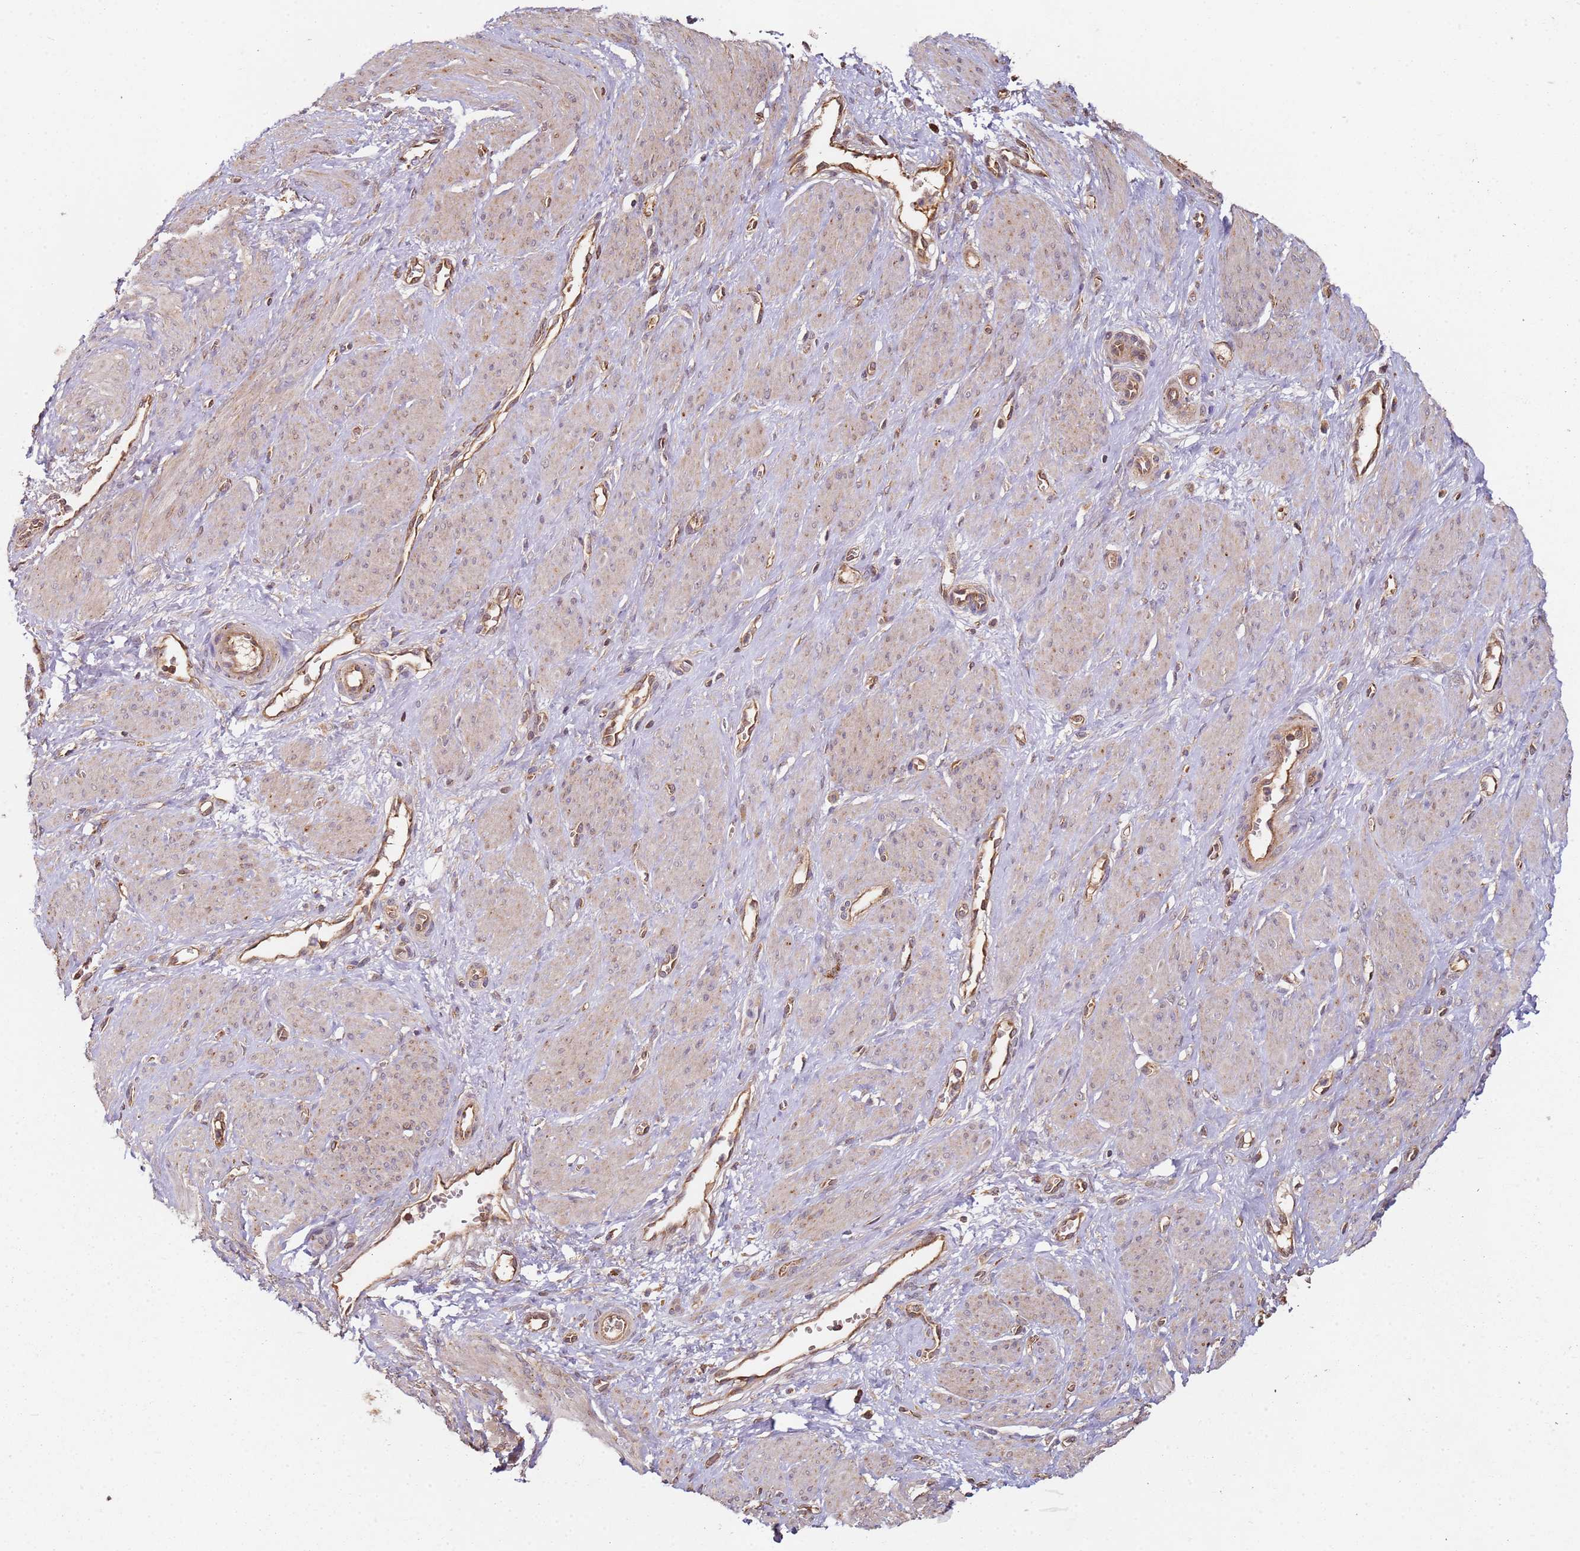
{"staining": {"intensity": "weak", "quantity": ">75%", "location": "cytoplasmic/membranous"}, "tissue": "smooth muscle", "cell_type": "Smooth muscle cells", "image_type": "normal", "snomed": [{"axis": "morphology", "description": "Normal tissue, NOS"}, {"axis": "topography", "description": "Smooth muscle"}, {"axis": "topography", "description": "Uterus"}], "caption": "This histopathology image shows IHC staining of unremarkable smooth muscle, with low weak cytoplasmic/membranous expression in about >75% of smooth muscle cells.", "gene": "SCGB2B2", "patient": {"sex": "female", "age": 39}}